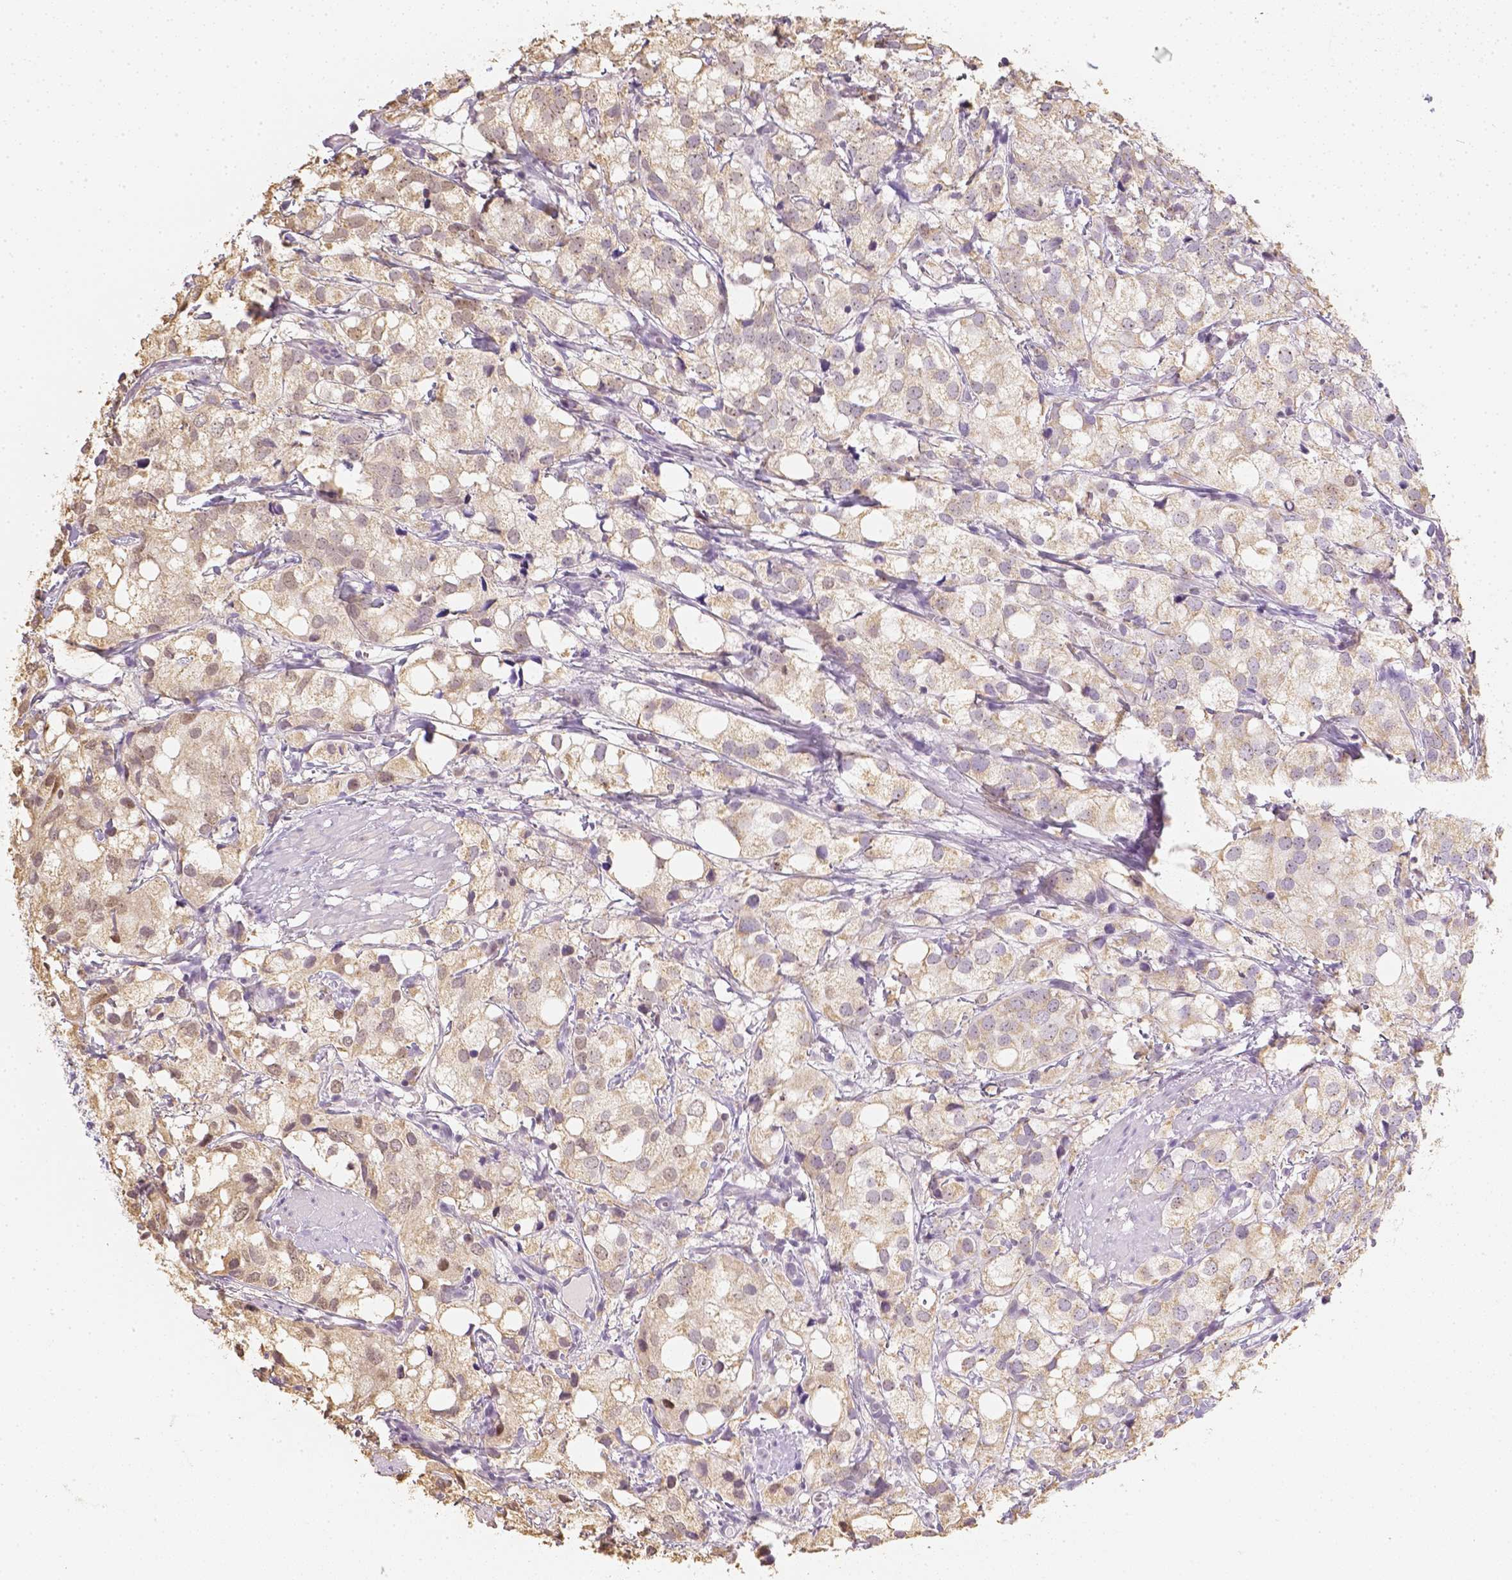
{"staining": {"intensity": "moderate", "quantity": ">75%", "location": "cytoplasmic/membranous,nuclear"}, "tissue": "prostate cancer", "cell_type": "Tumor cells", "image_type": "cancer", "snomed": [{"axis": "morphology", "description": "Adenocarcinoma, High grade"}, {"axis": "topography", "description": "Prostate"}], "caption": "High-grade adenocarcinoma (prostate) stained with a brown dye displays moderate cytoplasmic/membranous and nuclear positive staining in approximately >75% of tumor cells.", "gene": "NVL", "patient": {"sex": "male", "age": 86}}